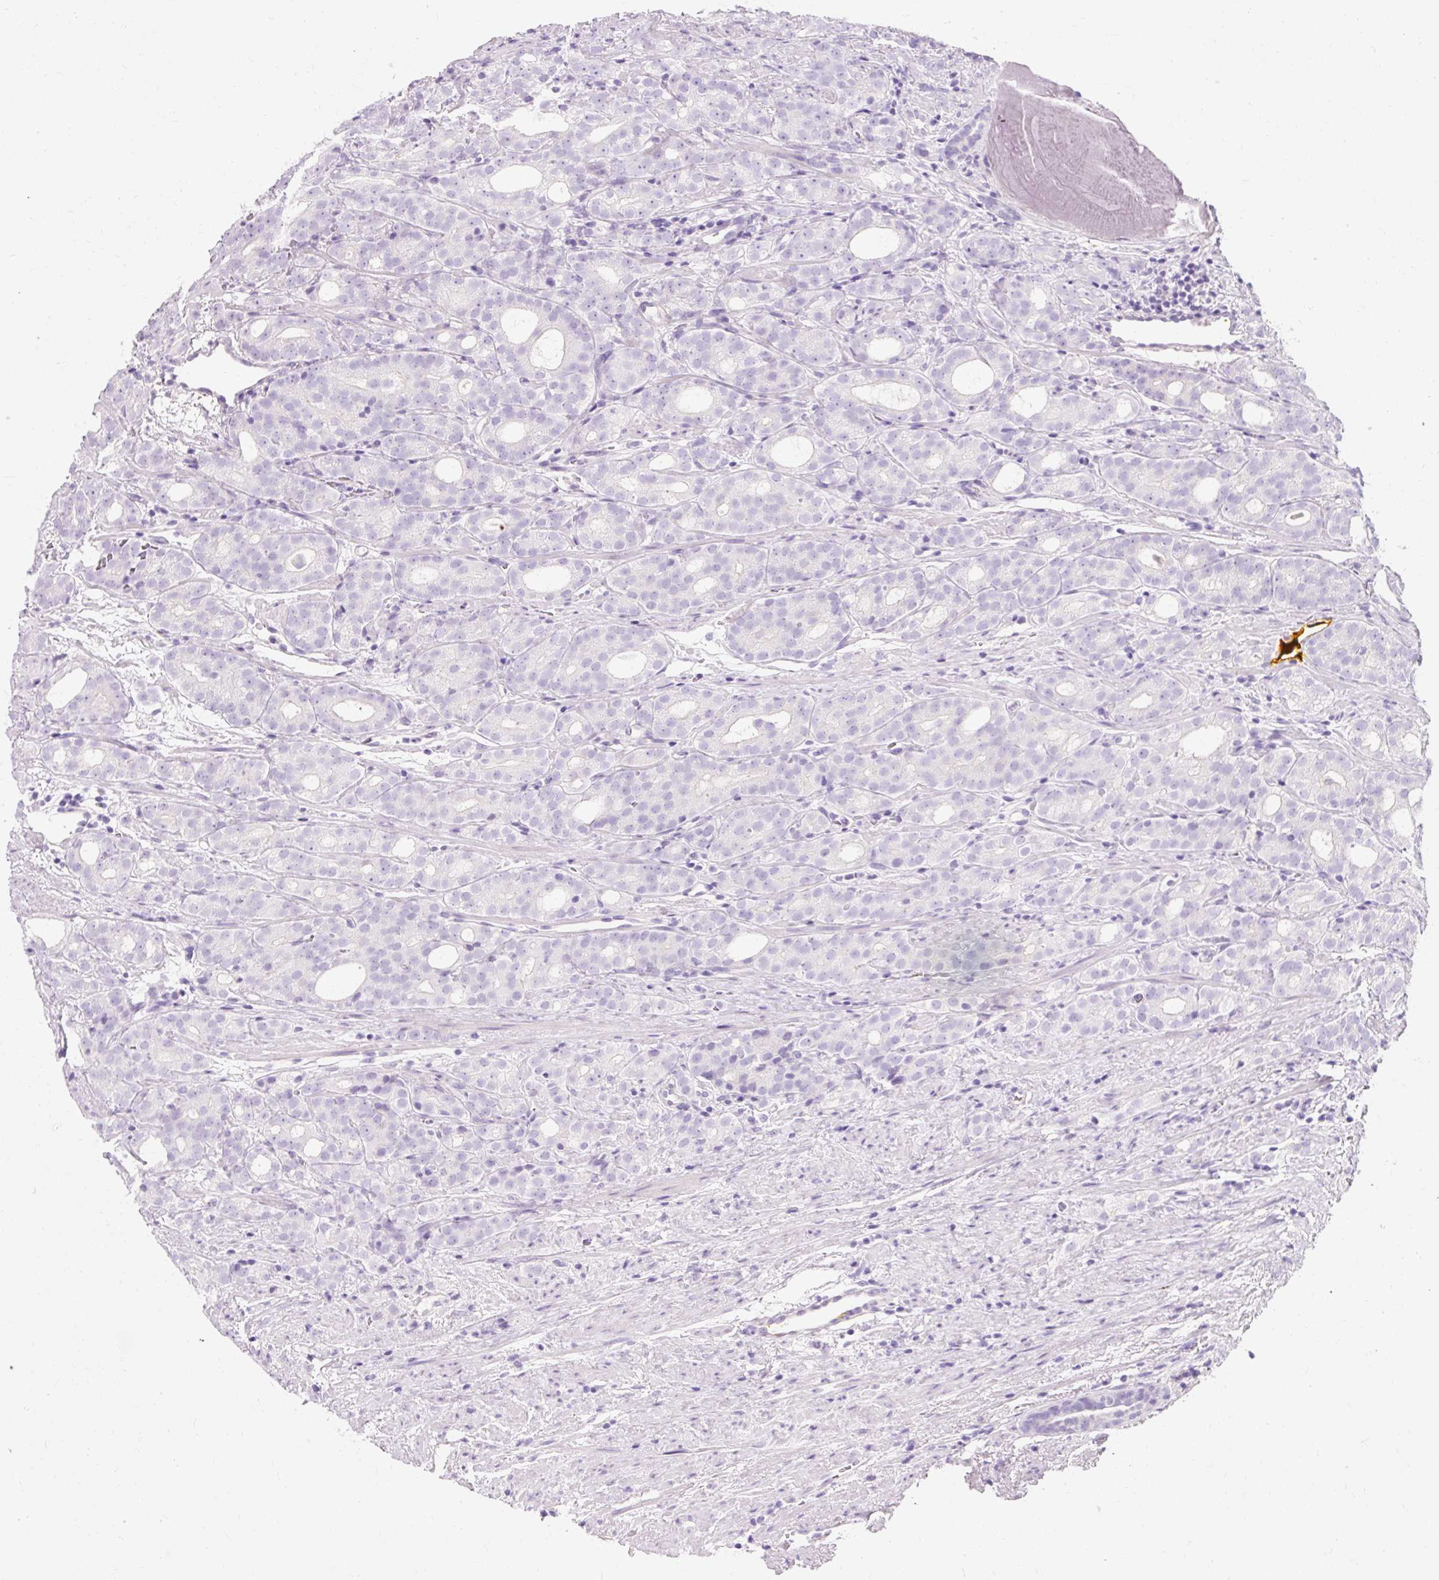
{"staining": {"intensity": "negative", "quantity": "none", "location": "none"}, "tissue": "prostate cancer", "cell_type": "Tumor cells", "image_type": "cancer", "snomed": [{"axis": "morphology", "description": "Adenocarcinoma, High grade"}, {"axis": "topography", "description": "Prostate"}], "caption": "High power microscopy photomicrograph of an IHC micrograph of adenocarcinoma (high-grade) (prostate), revealing no significant positivity in tumor cells. Brightfield microscopy of IHC stained with DAB (3,3'-diaminobenzidine) (brown) and hematoxylin (blue), captured at high magnification.", "gene": "TMEM213", "patient": {"sex": "male", "age": 64}}